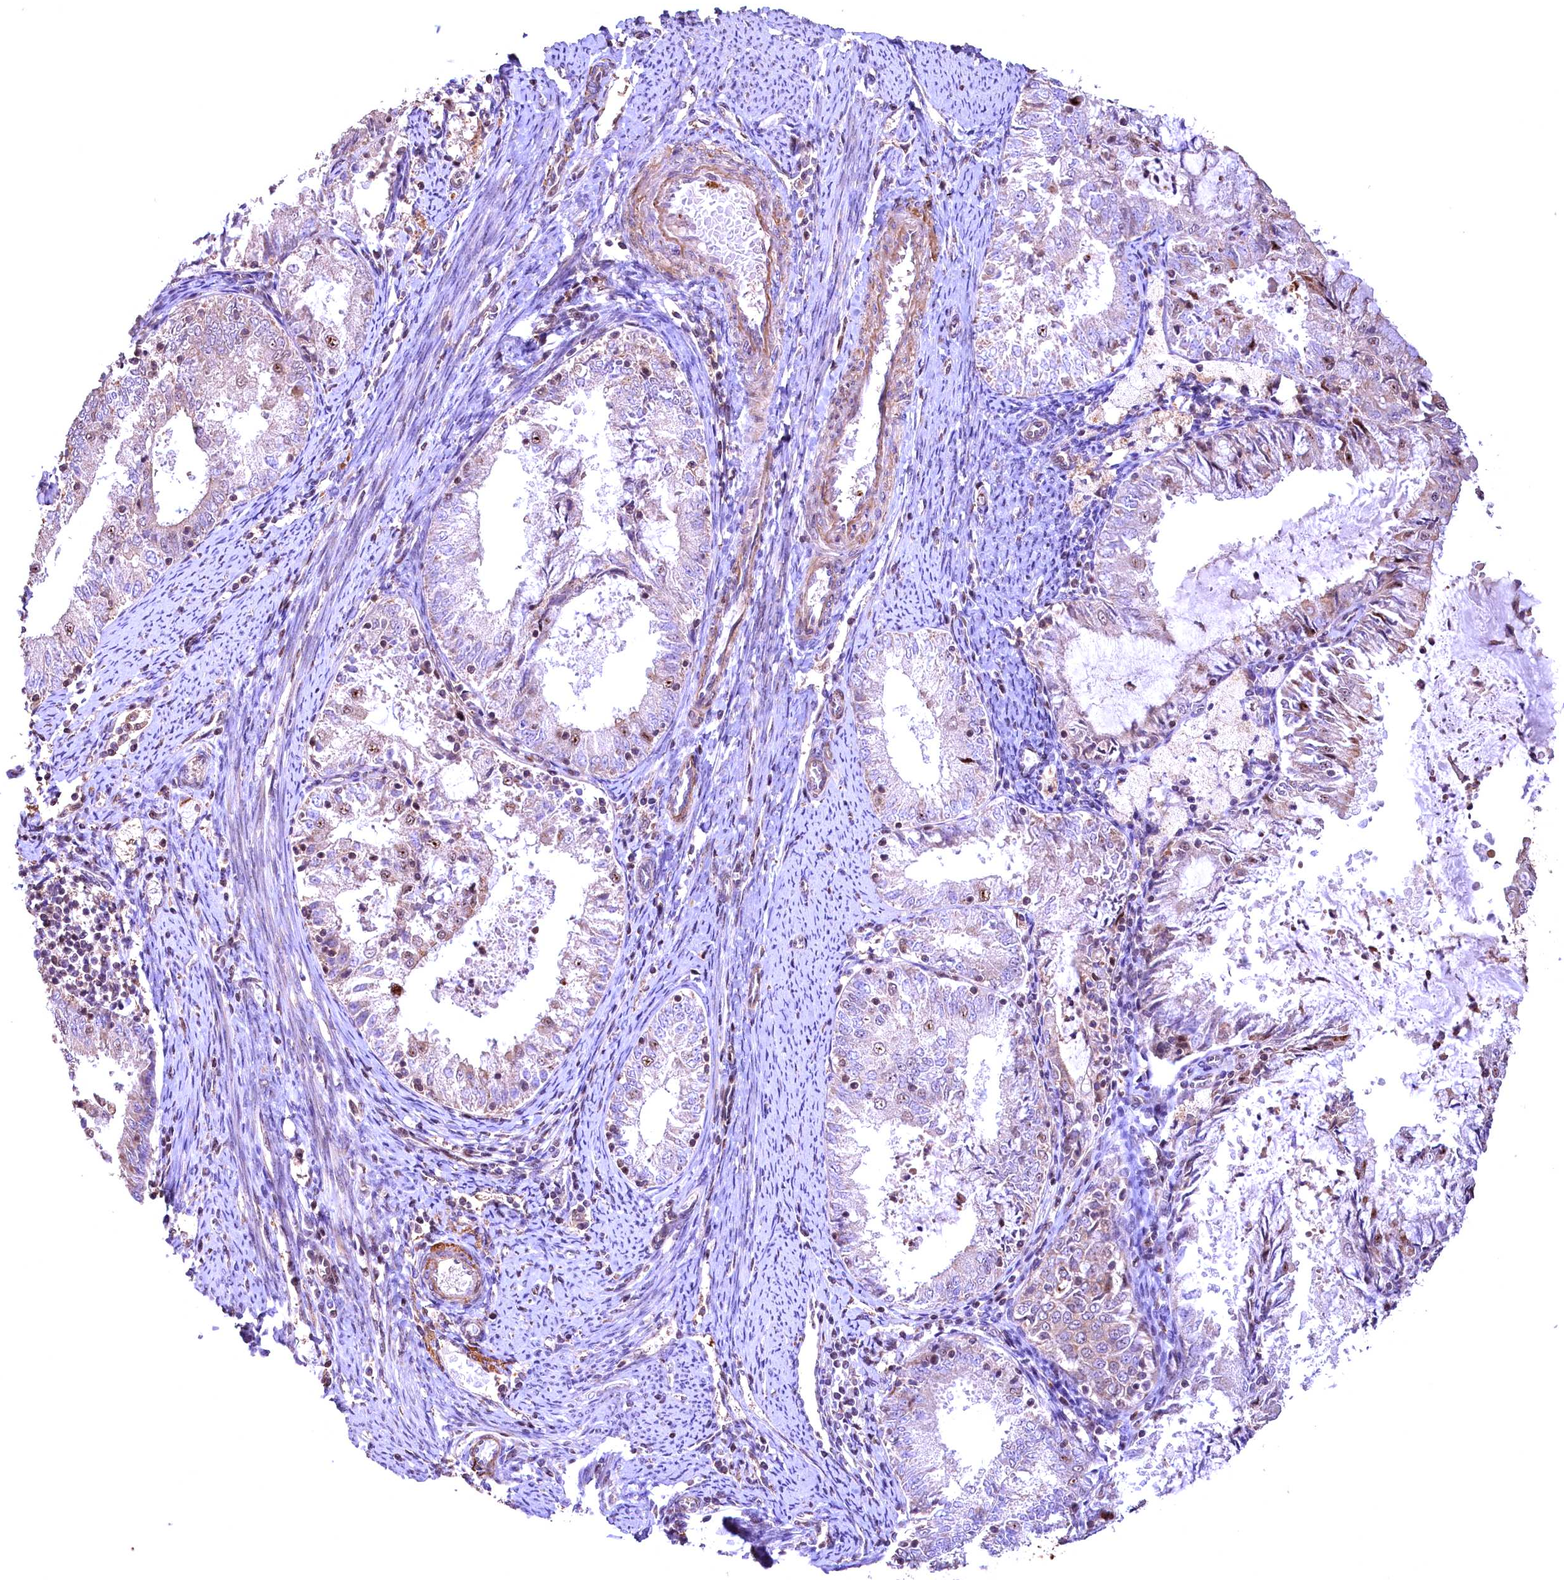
{"staining": {"intensity": "weak", "quantity": "<25%", "location": "cytoplasmic/membranous"}, "tissue": "endometrial cancer", "cell_type": "Tumor cells", "image_type": "cancer", "snomed": [{"axis": "morphology", "description": "Adenocarcinoma, NOS"}, {"axis": "topography", "description": "Endometrium"}], "caption": "High magnification brightfield microscopy of endometrial adenocarcinoma stained with DAB (3,3'-diaminobenzidine) (brown) and counterstained with hematoxylin (blue): tumor cells show no significant positivity.", "gene": "FUZ", "patient": {"sex": "female", "age": 57}}